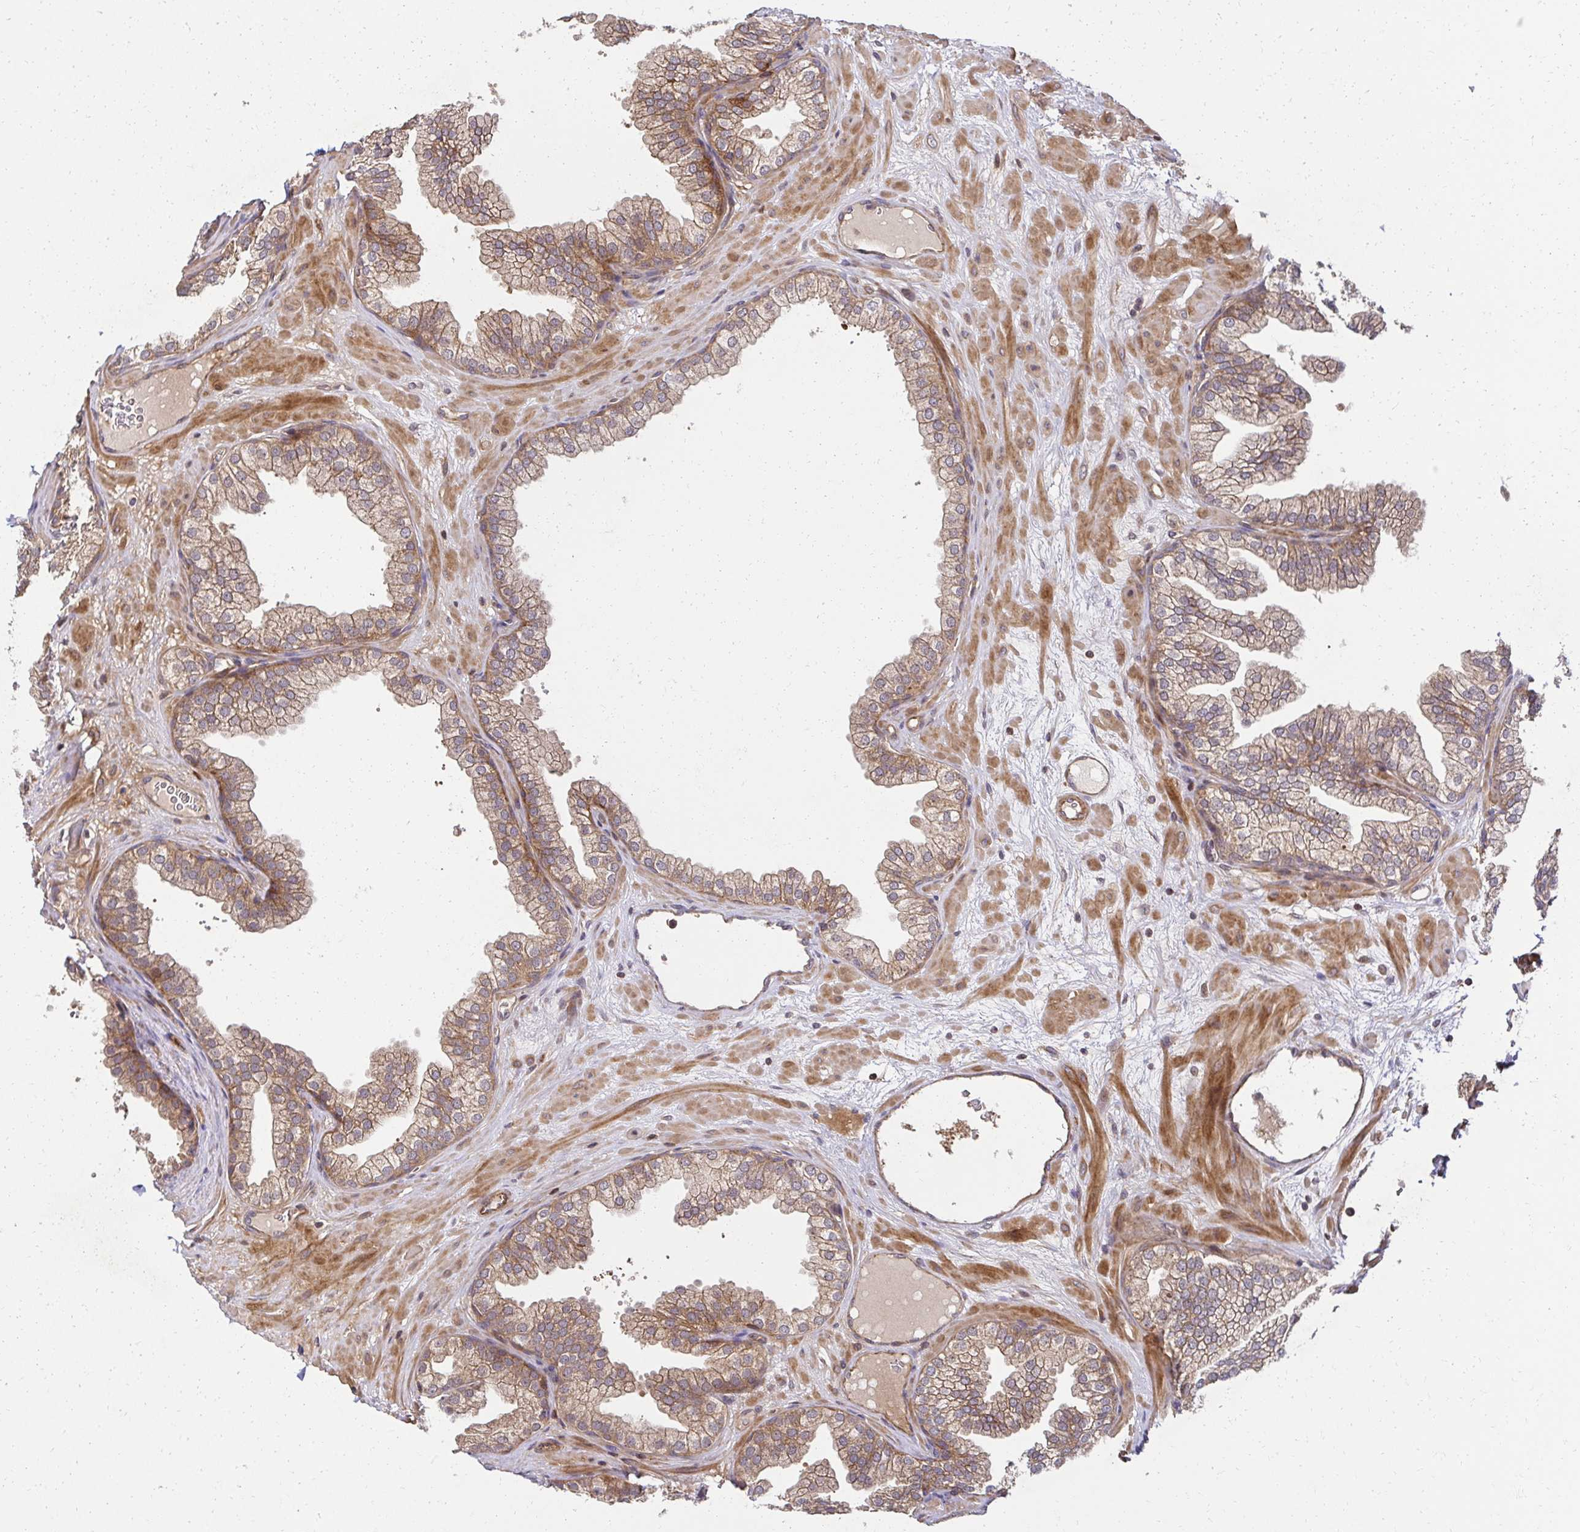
{"staining": {"intensity": "weak", "quantity": "25%-75%", "location": "cytoplasmic/membranous"}, "tissue": "prostate", "cell_type": "Glandular cells", "image_type": "normal", "snomed": [{"axis": "morphology", "description": "Normal tissue, NOS"}, {"axis": "topography", "description": "Prostate"}], "caption": "IHC micrograph of benign prostate stained for a protein (brown), which displays low levels of weak cytoplasmic/membranous positivity in about 25%-75% of glandular cells.", "gene": "PSMA4", "patient": {"sex": "male", "age": 37}}